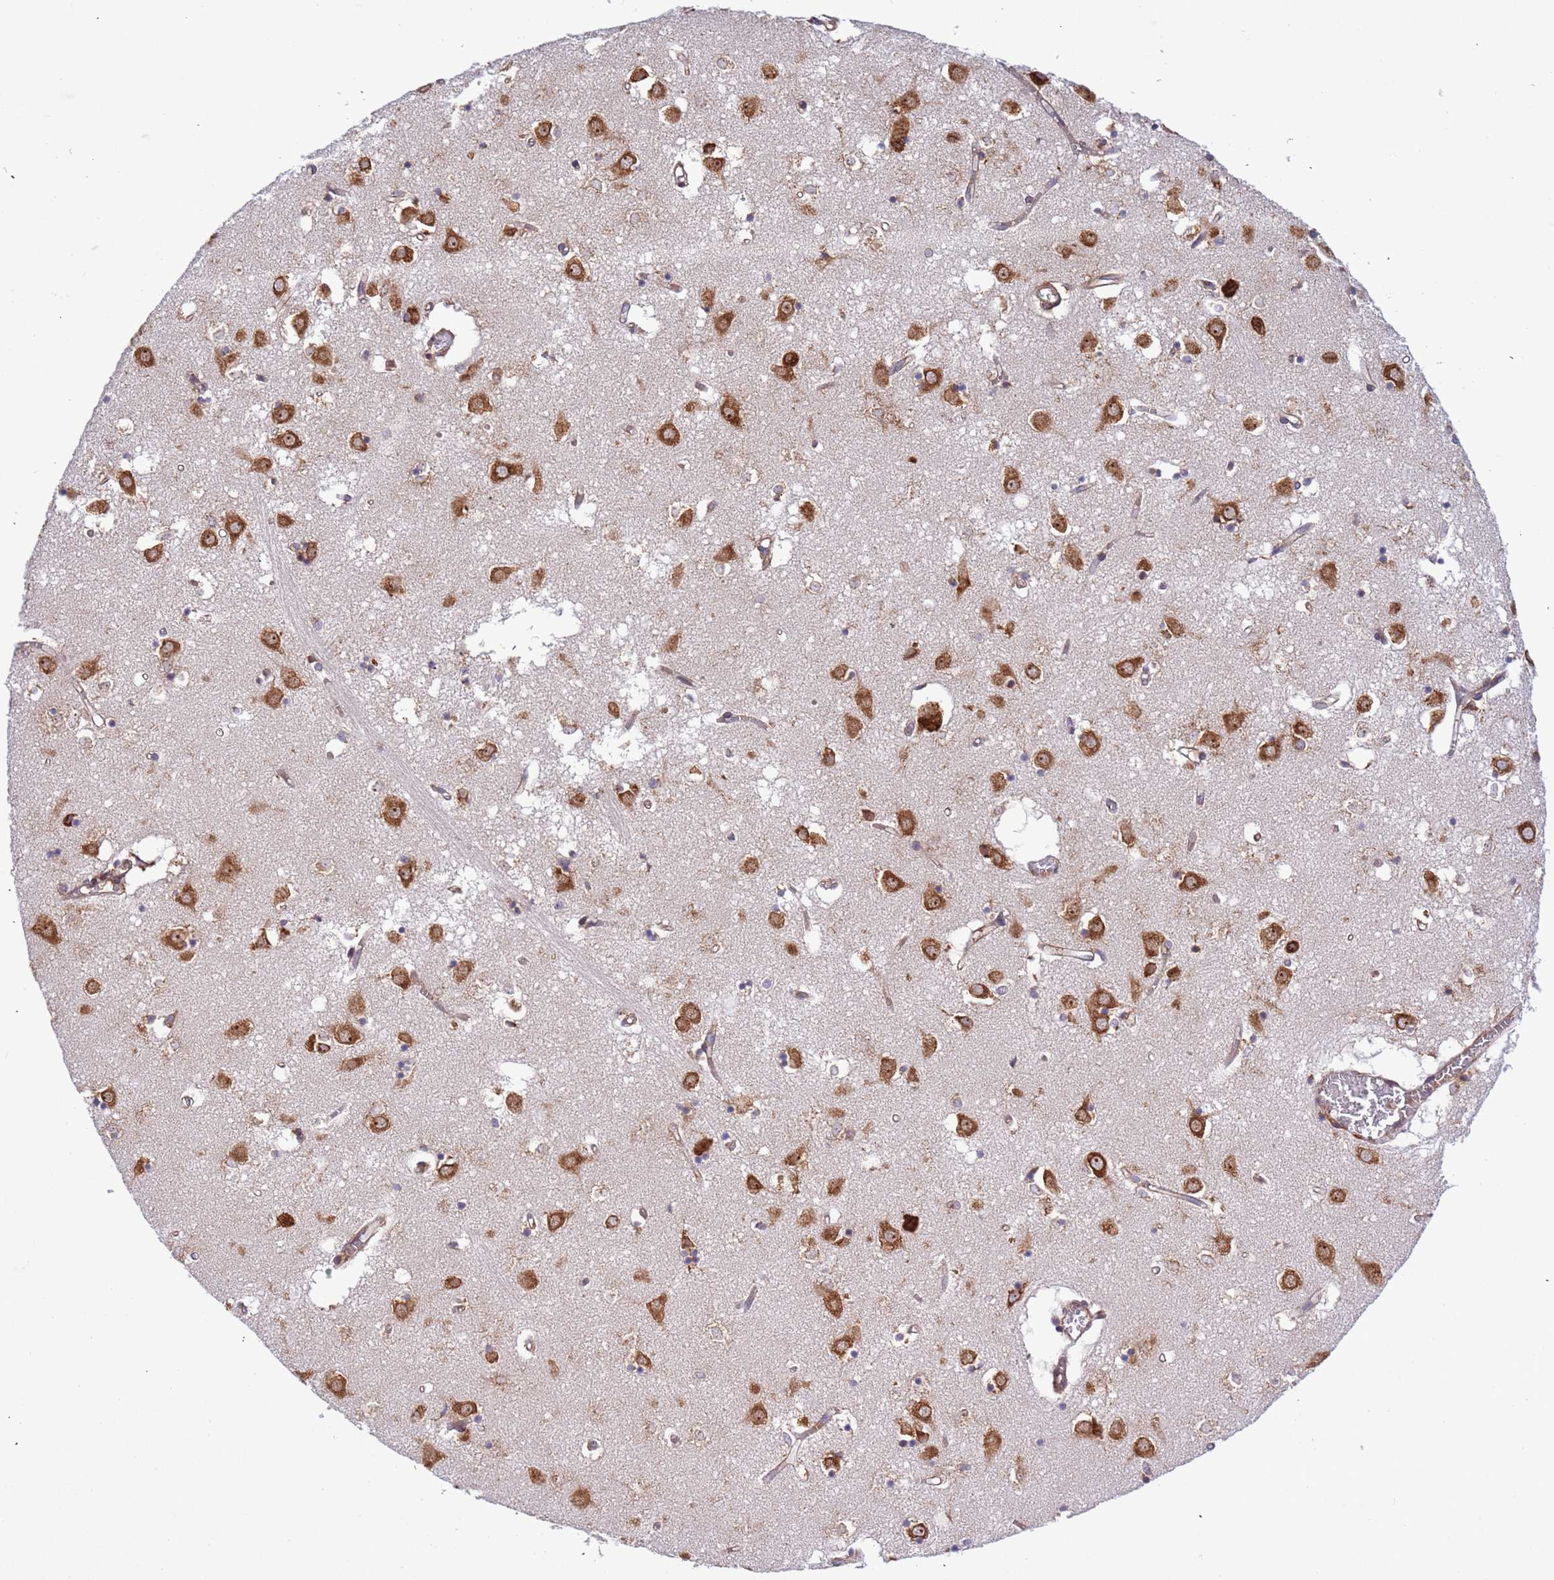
{"staining": {"intensity": "strong", "quantity": "25%-75%", "location": "cytoplasmic/membranous"}, "tissue": "caudate", "cell_type": "Glial cells", "image_type": "normal", "snomed": [{"axis": "morphology", "description": "Normal tissue, NOS"}, {"axis": "topography", "description": "Lateral ventricle wall"}], "caption": "Immunohistochemical staining of normal caudate reveals strong cytoplasmic/membranous protein positivity in approximately 25%-75% of glial cells. (brown staining indicates protein expression, while blue staining denotes nuclei).", "gene": "RPL36", "patient": {"sex": "male", "age": 70}}